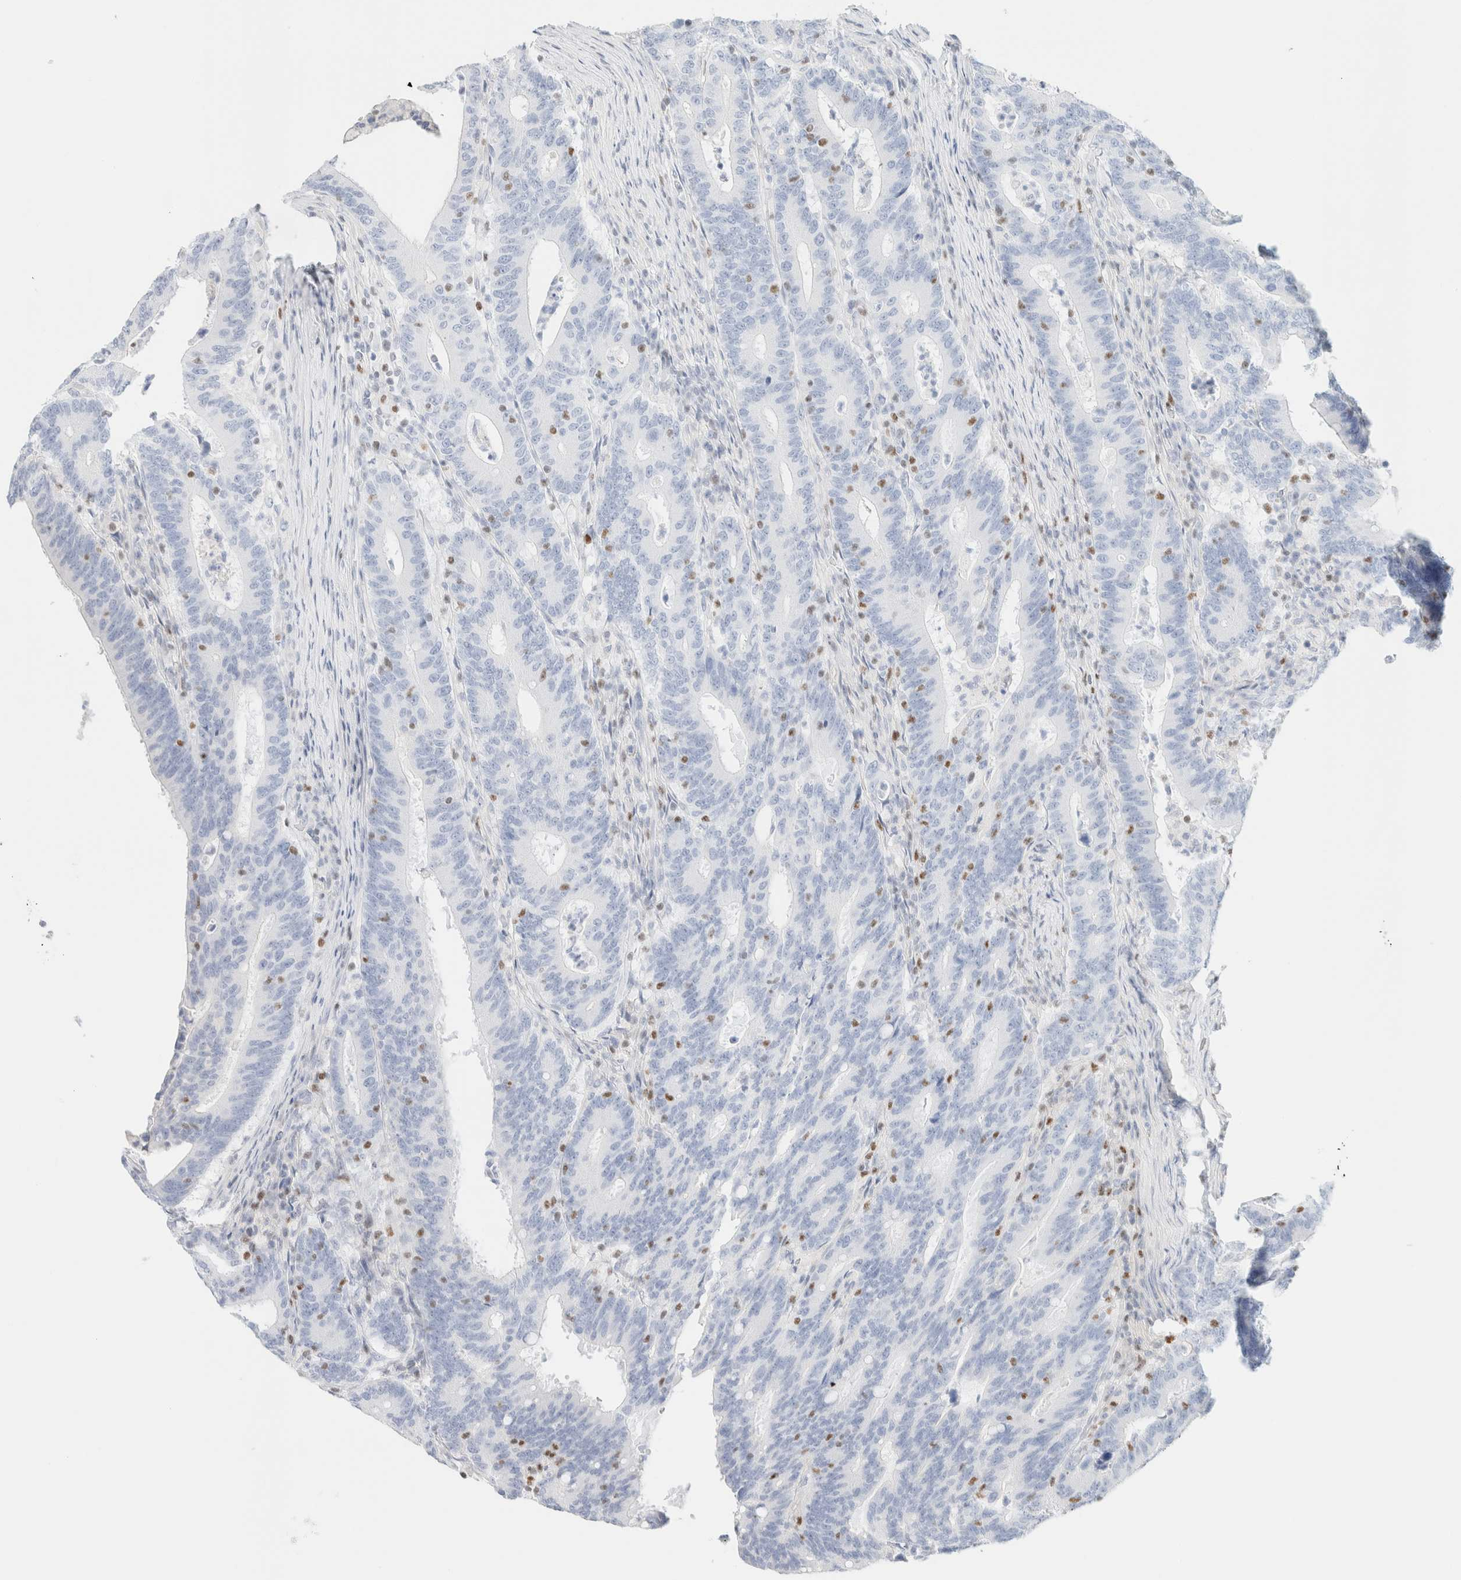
{"staining": {"intensity": "negative", "quantity": "none", "location": "none"}, "tissue": "colorectal cancer", "cell_type": "Tumor cells", "image_type": "cancer", "snomed": [{"axis": "morphology", "description": "Adenocarcinoma, NOS"}, {"axis": "topography", "description": "Colon"}], "caption": "DAB immunohistochemical staining of adenocarcinoma (colorectal) exhibits no significant positivity in tumor cells. (IHC, brightfield microscopy, high magnification).", "gene": "IKZF3", "patient": {"sex": "female", "age": 66}}